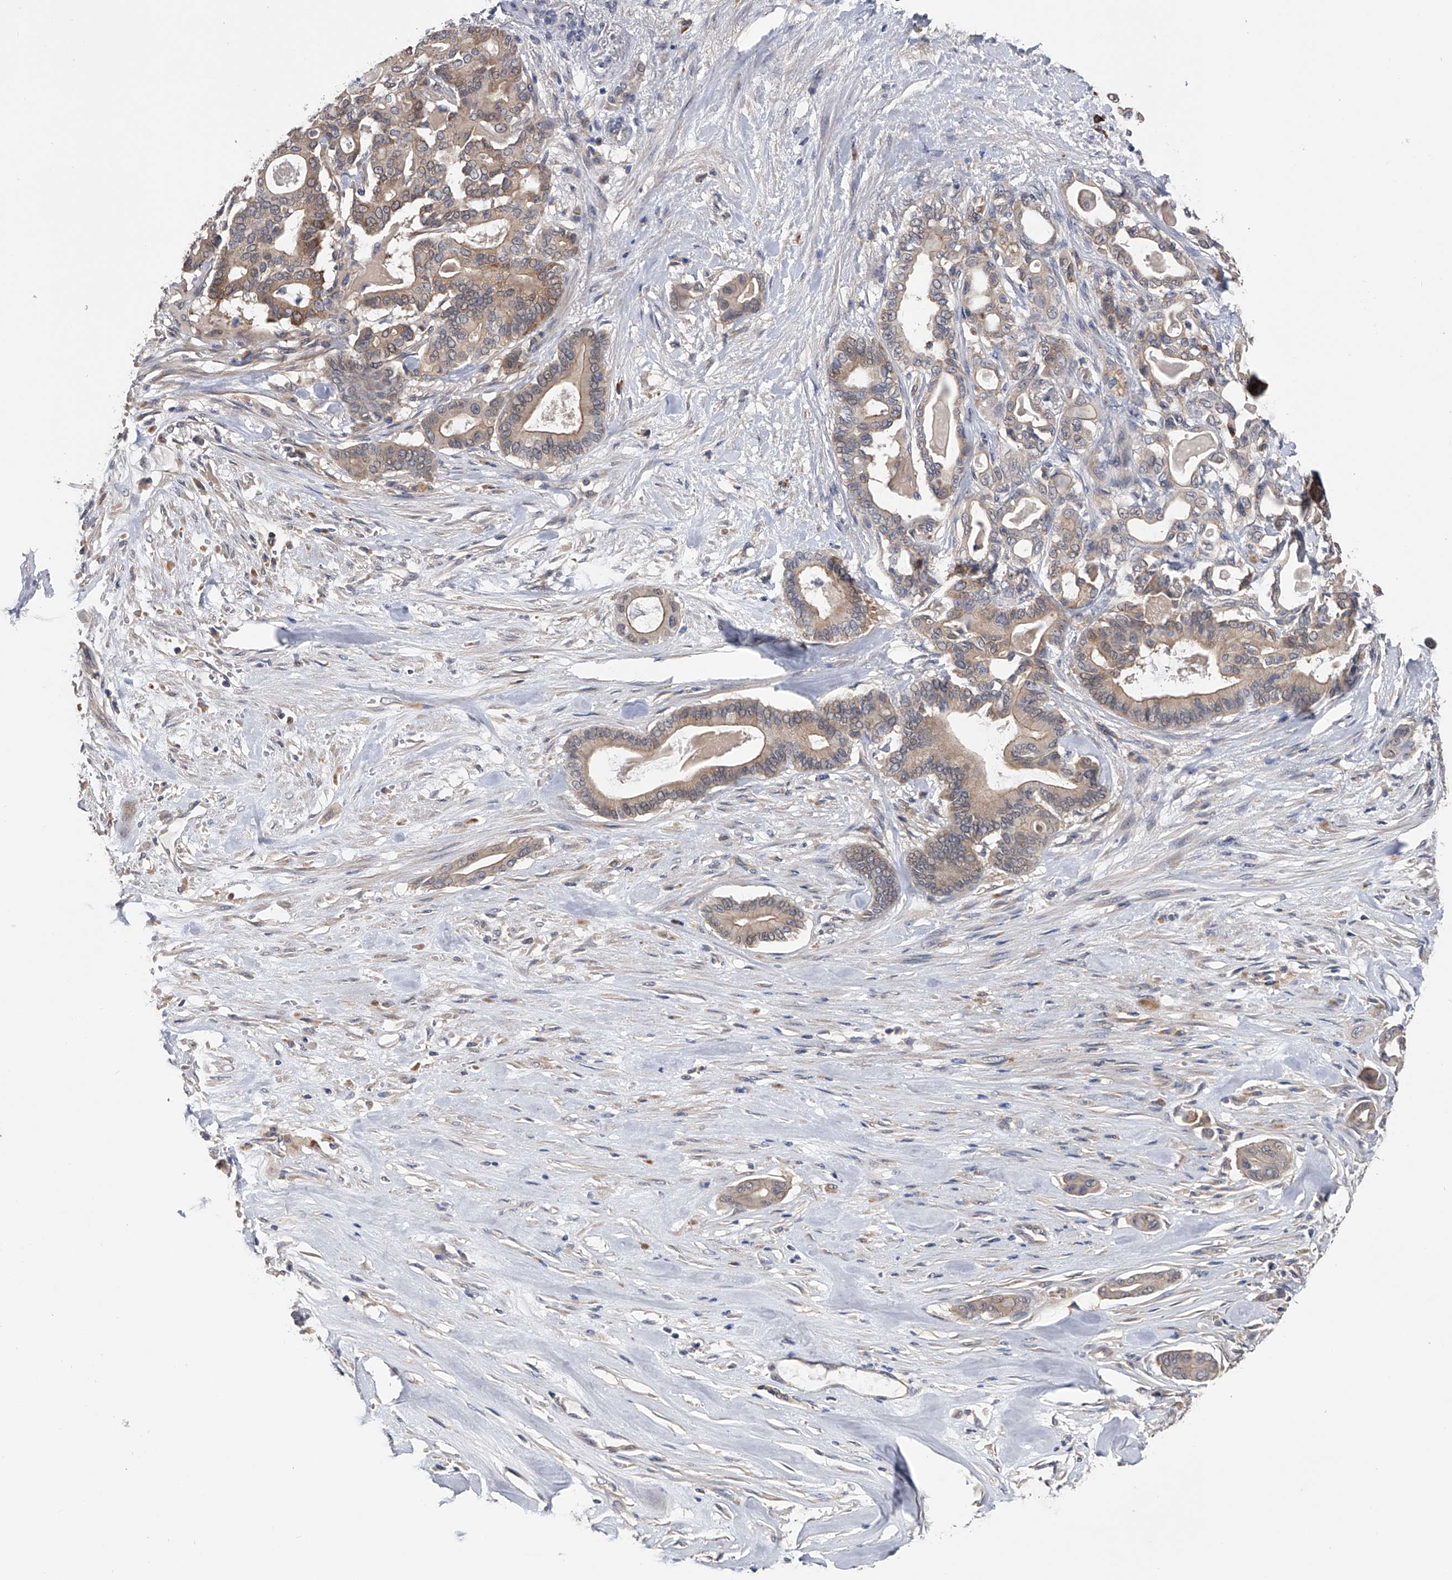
{"staining": {"intensity": "weak", "quantity": "25%-75%", "location": "cytoplasmic/membranous"}, "tissue": "pancreatic cancer", "cell_type": "Tumor cells", "image_type": "cancer", "snomed": [{"axis": "morphology", "description": "Adenocarcinoma, NOS"}, {"axis": "topography", "description": "Pancreas"}], "caption": "A high-resolution photomicrograph shows immunohistochemistry staining of pancreatic cancer, which reveals weak cytoplasmic/membranous staining in about 25%-75% of tumor cells.", "gene": "CFAP298", "patient": {"sex": "male", "age": 63}}